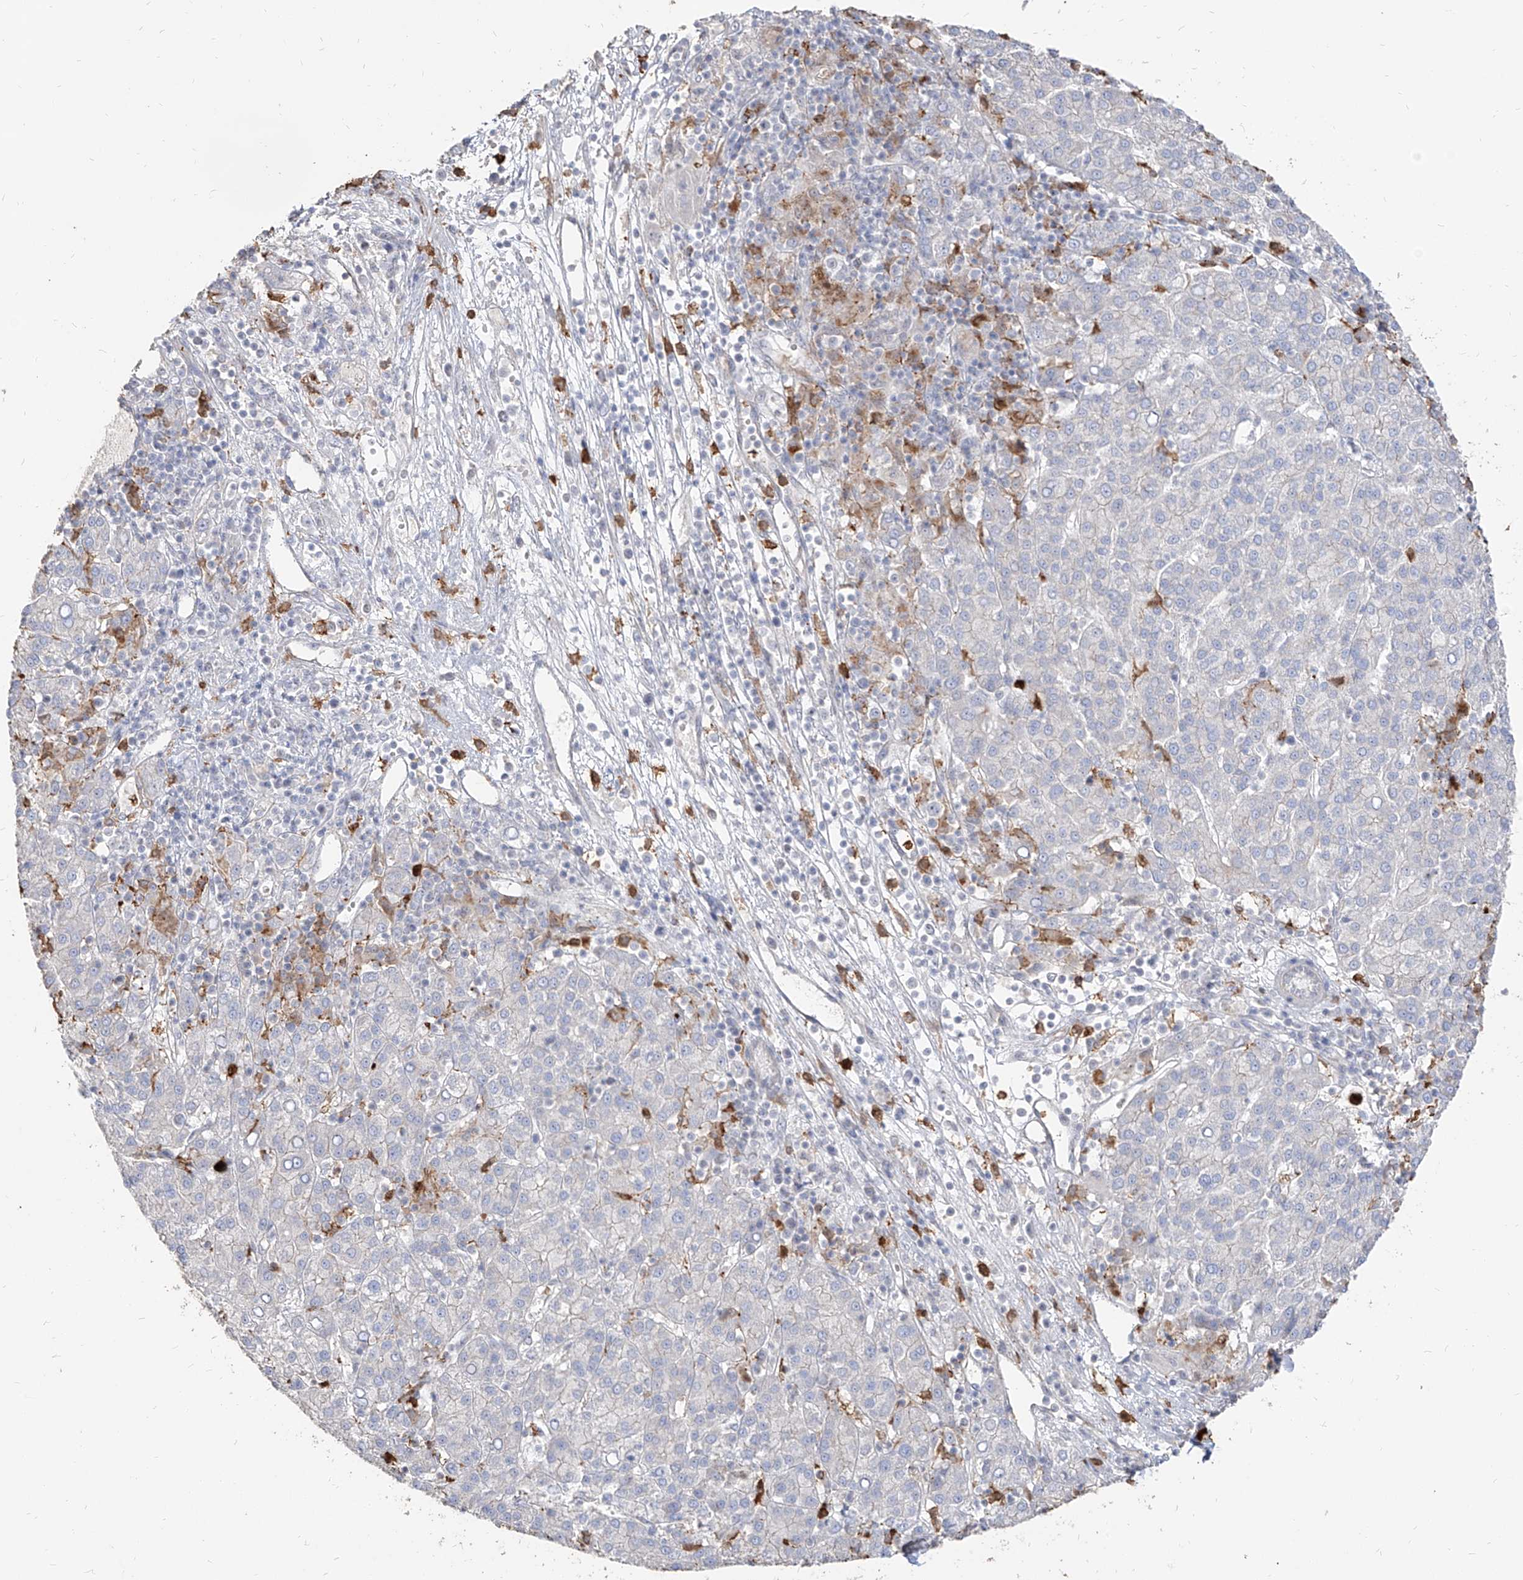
{"staining": {"intensity": "negative", "quantity": "none", "location": "none"}, "tissue": "liver cancer", "cell_type": "Tumor cells", "image_type": "cancer", "snomed": [{"axis": "morphology", "description": "Carcinoma, Hepatocellular, NOS"}, {"axis": "topography", "description": "Liver"}], "caption": "DAB immunohistochemical staining of liver cancer (hepatocellular carcinoma) shows no significant expression in tumor cells.", "gene": "ZNF227", "patient": {"sex": "female", "age": 58}}